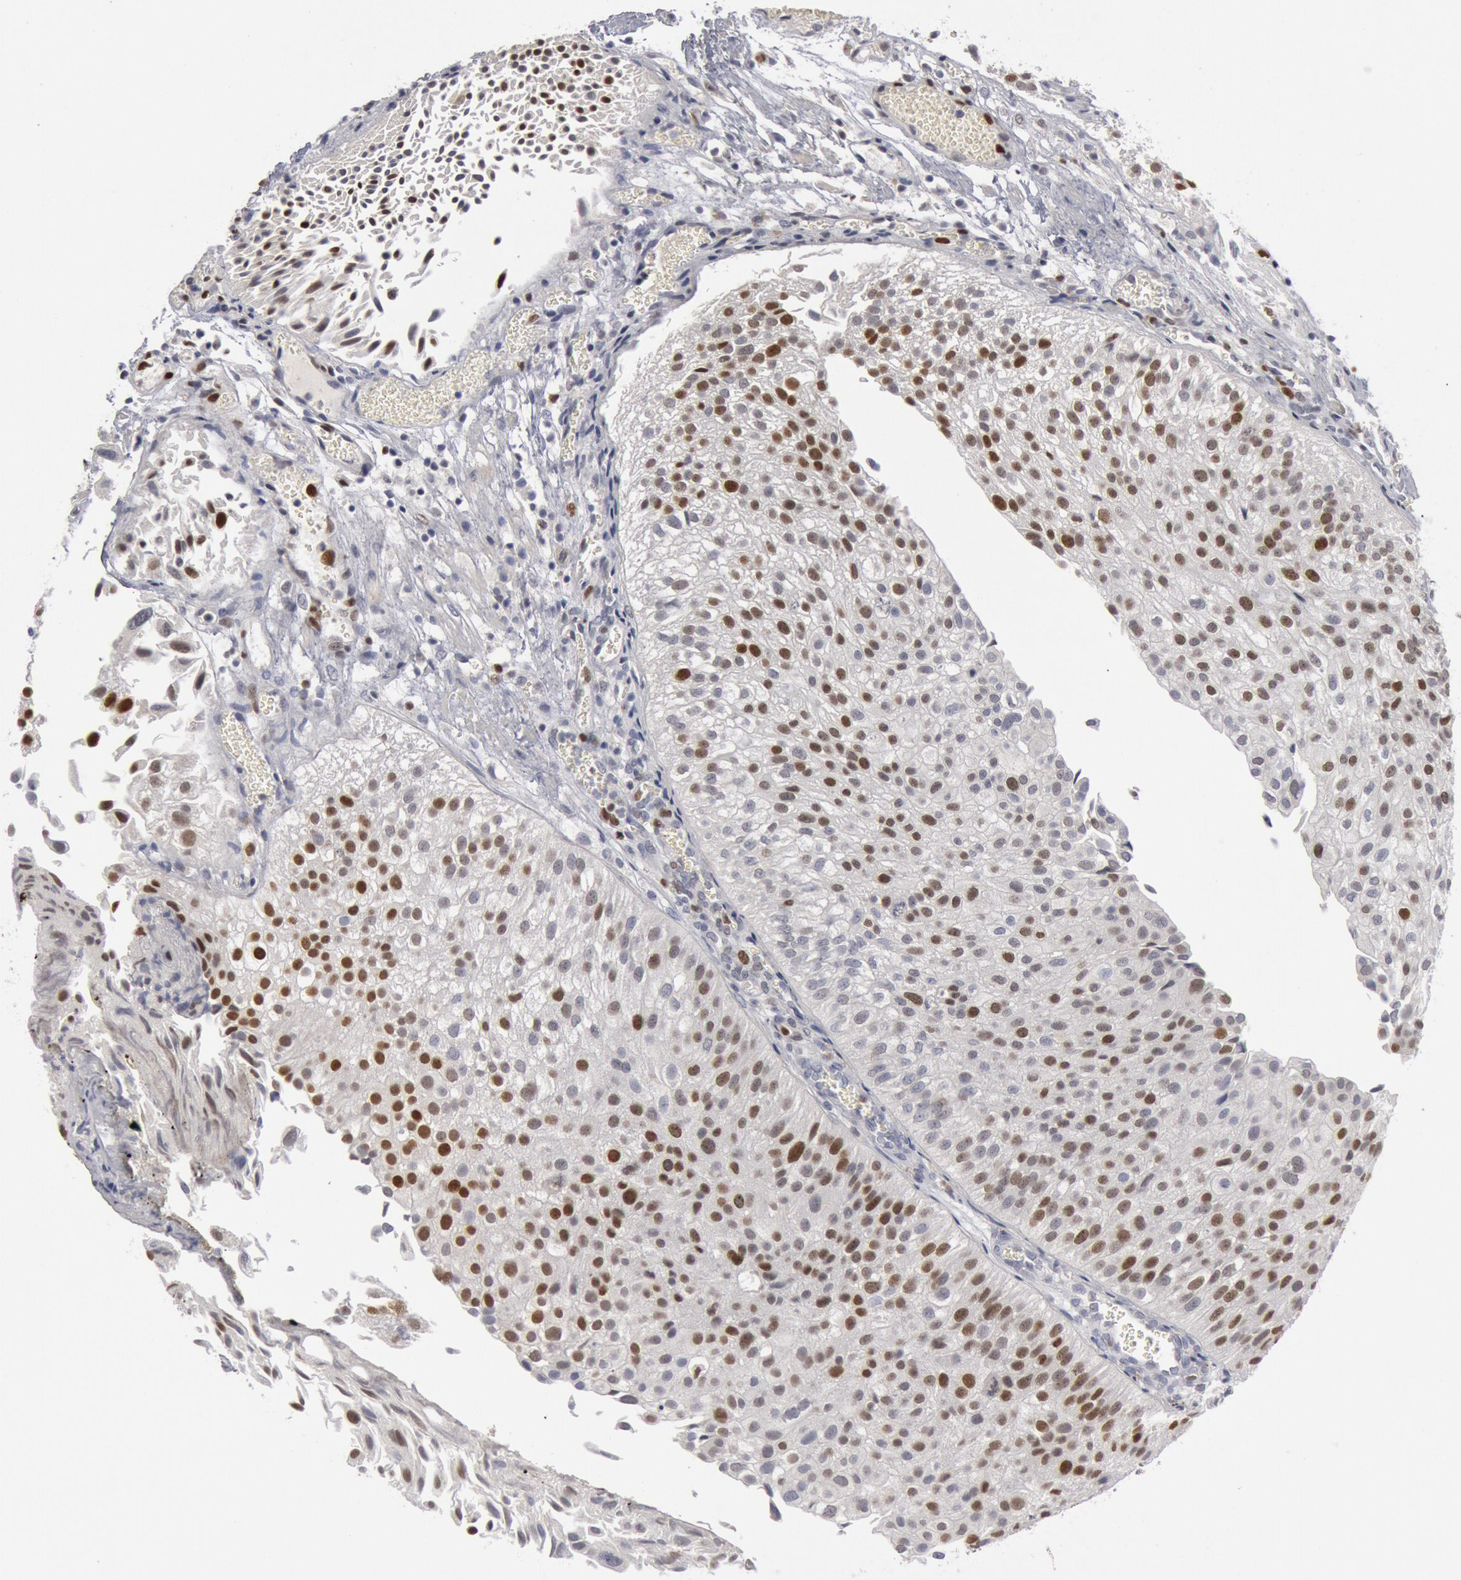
{"staining": {"intensity": "moderate", "quantity": "25%-75%", "location": "nuclear"}, "tissue": "urothelial cancer", "cell_type": "Tumor cells", "image_type": "cancer", "snomed": [{"axis": "morphology", "description": "Urothelial carcinoma, Low grade"}, {"axis": "topography", "description": "Urinary bladder"}], "caption": "A photomicrograph showing moderate nuclear staining in approximately 25%-75% of tumor cells in urothelial cancer, as visualized by brown immunohistochemical staining.", "gene": "WDHD1", "patient": {"sex": "female", "age": 89}}